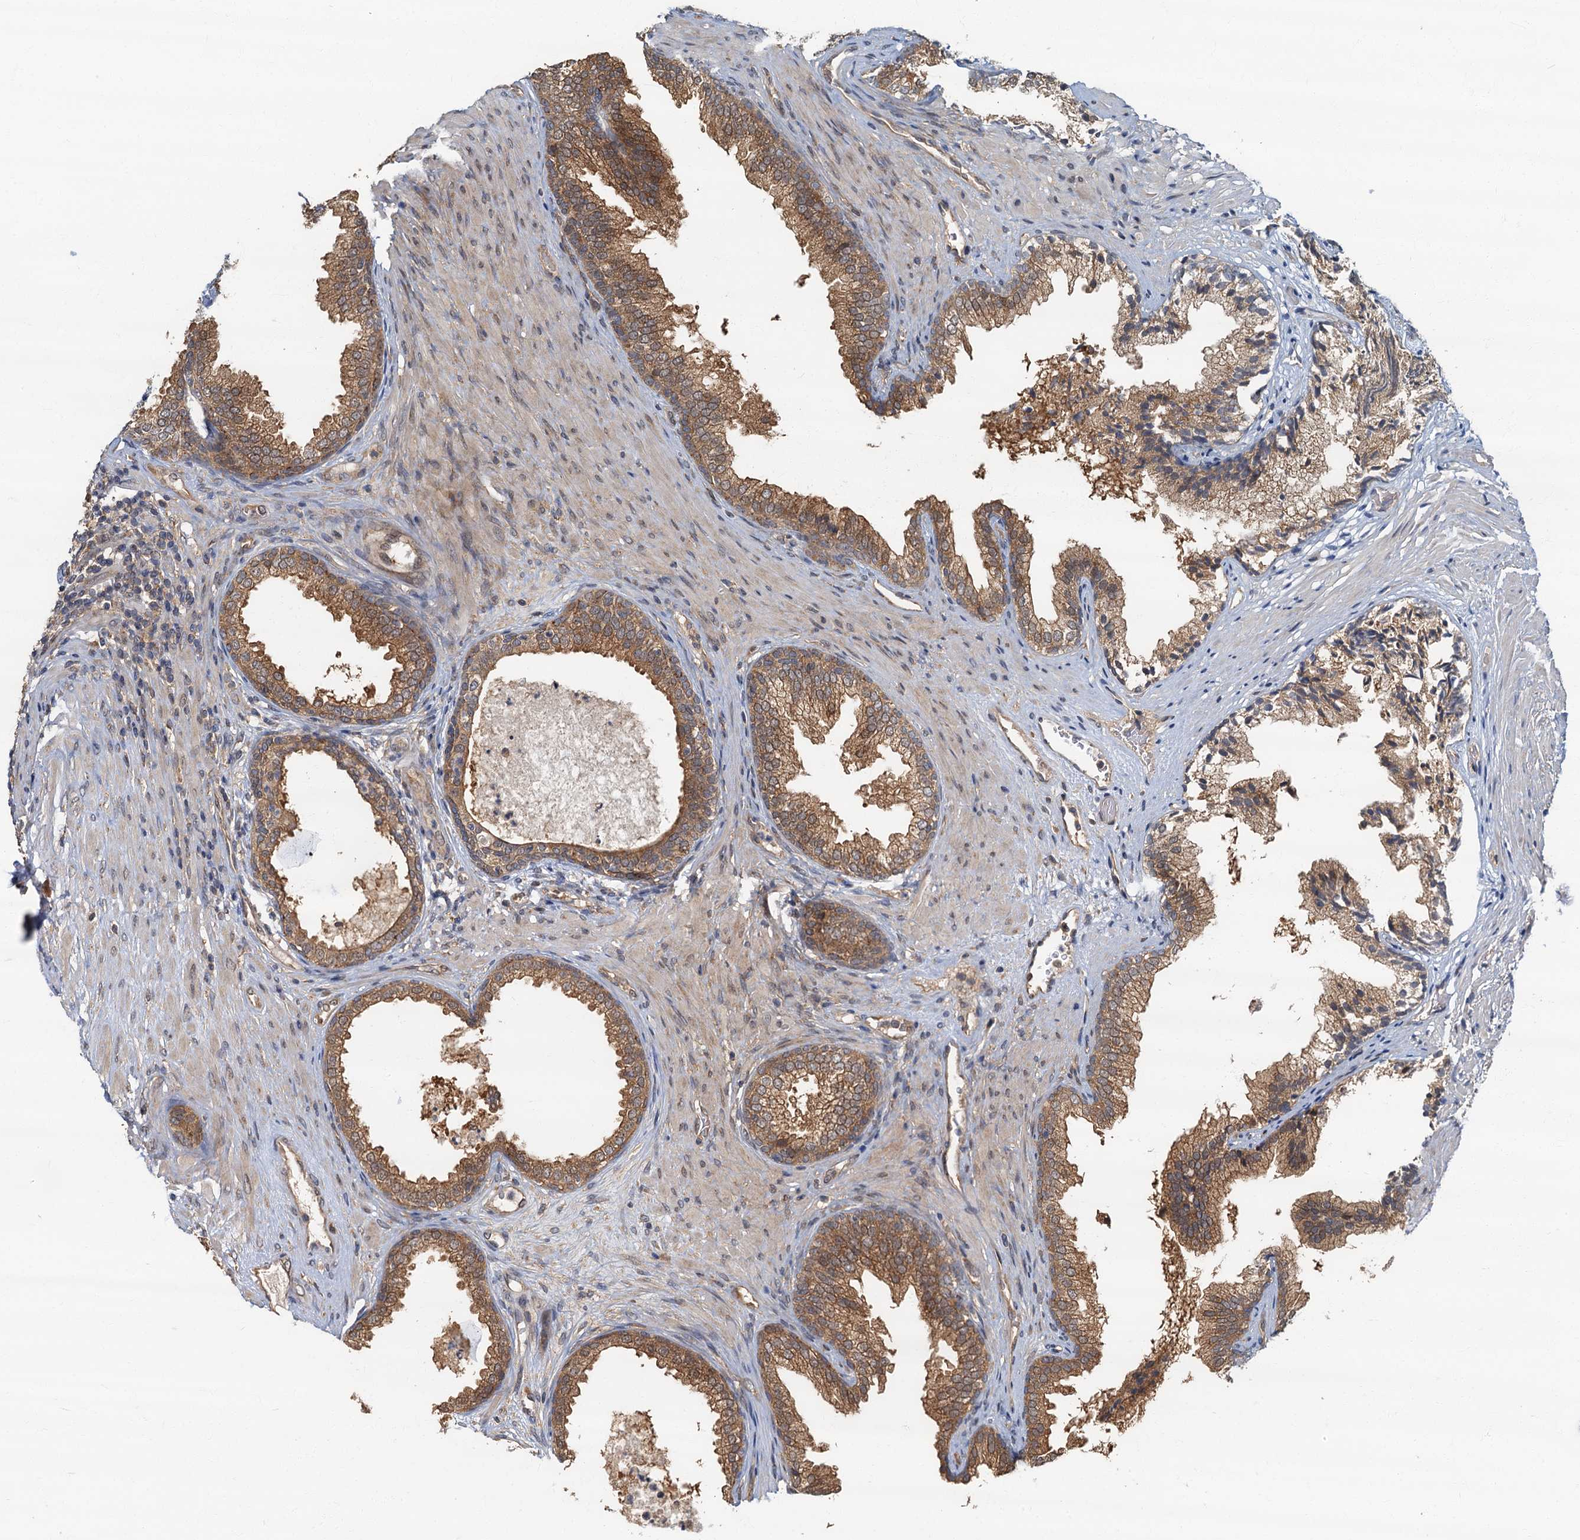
{"staining": {"intensity": "moderate", "quantity": ">75%", "location": "cytoplasmic/membranous"}, "tissue": "prostate", "cell_type": "Glandular cells", "image_type": "normal", "snomed": [{"axis": "morphology", "description": "Normal tissue, NOS"}, {"axis": "topography", "description": "Prostate"}], "caption": "The immunohistochemical stain highlights moderate cytoplasmic/membranous staining in glandular cells of unremarkable prostate. The staining was performed using DAB (3,3'-diaminobenzidine) to visualize the protein expression in brown, while the nuclei were stained in blue with hematoxylin (Magnification: 20x).", "gene": "TBCK", "patient": {"sex": "male", "age": 76}}